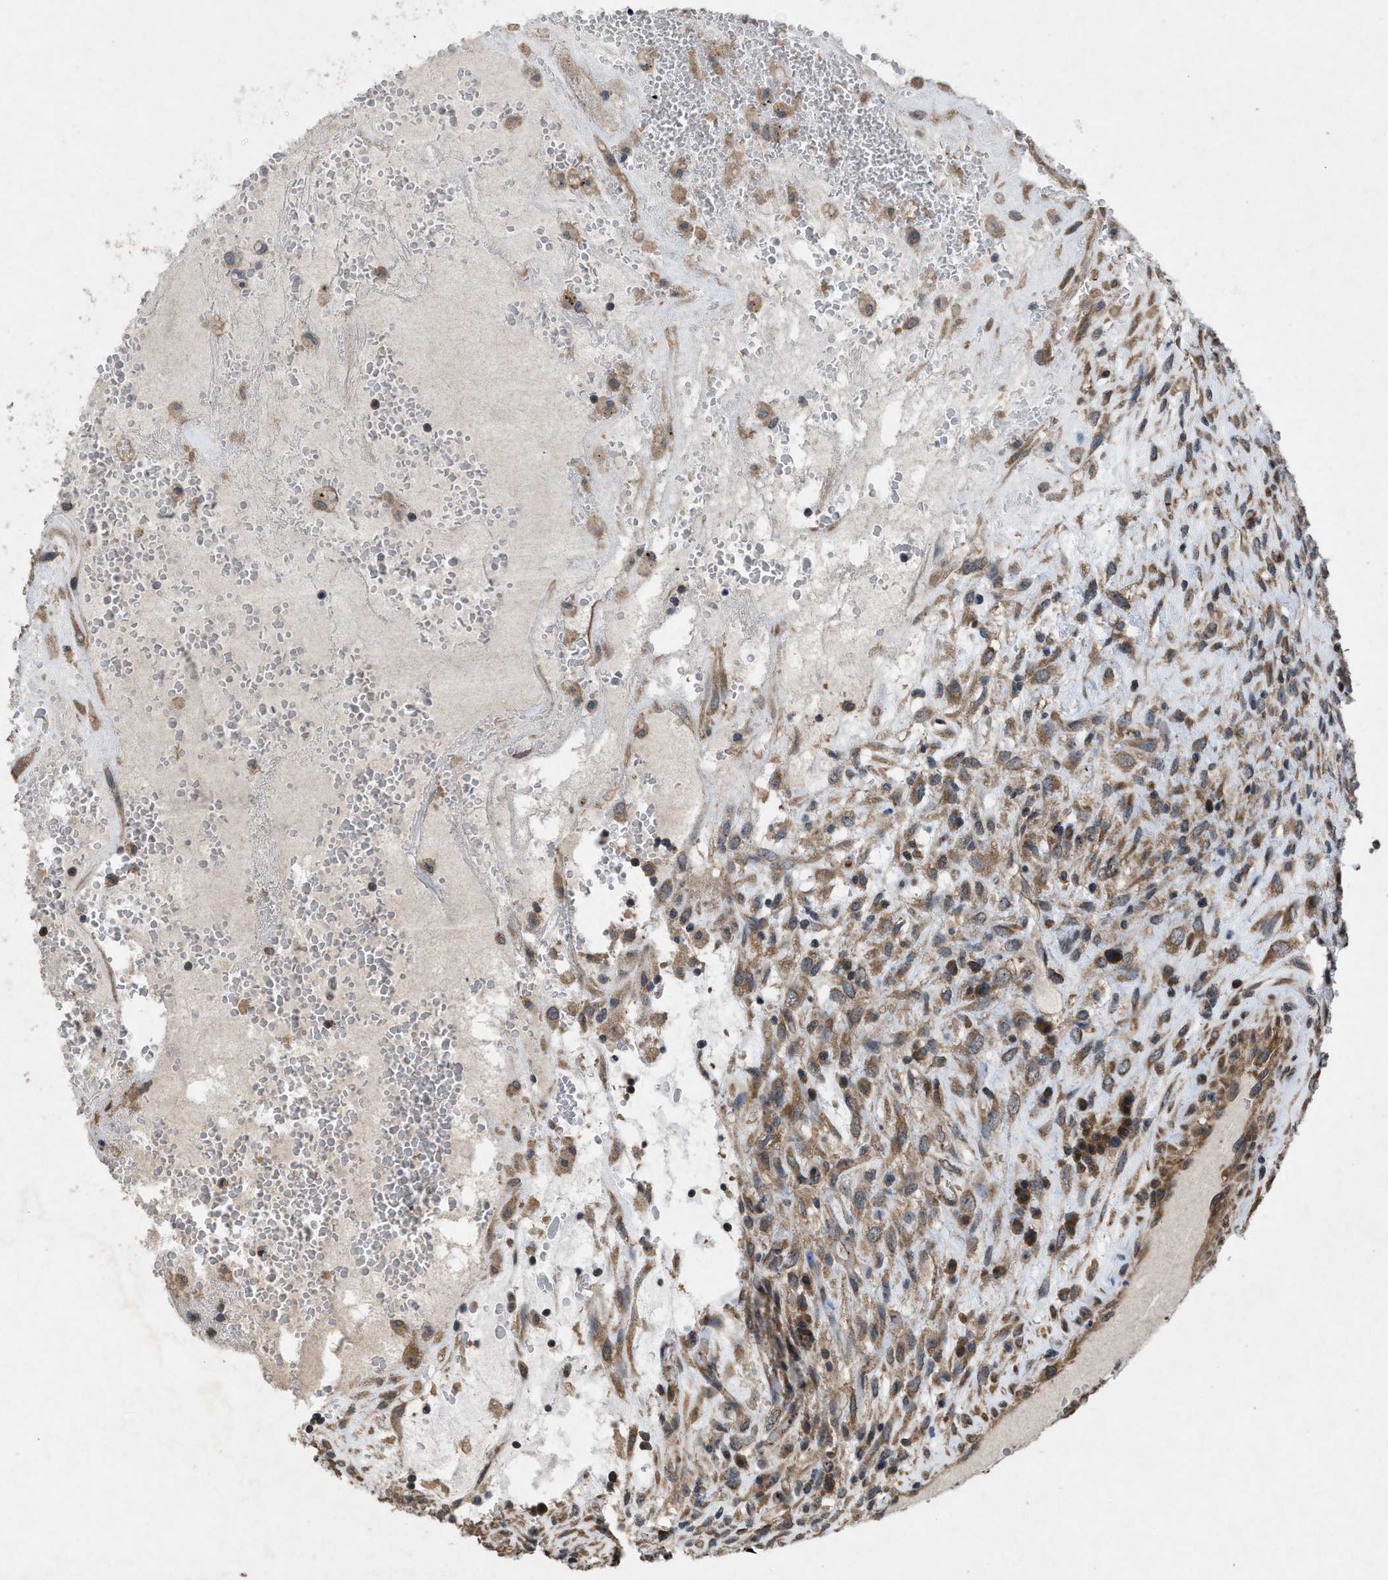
{"staining": {"intensity": "moderate", "quantity": ">75%", "location": "cytoplasmic/membranous"}, "tissue": "testis cancer", "cell_type": "Tumor cells", "image_type": "cancer", "snomed": [{"axis": "morphology", "description": "Carcinoma, Embryonal, NOS"}, {"axis": "topography", "description": "Testis"}], "caption": "Embryonal carcinoma (testis) stained for a protein shows moderate cytoplasmic/membranous positivity in tumor cells.", "gene": "ARL6", "patient": {"sex": "male", "age": 28}}